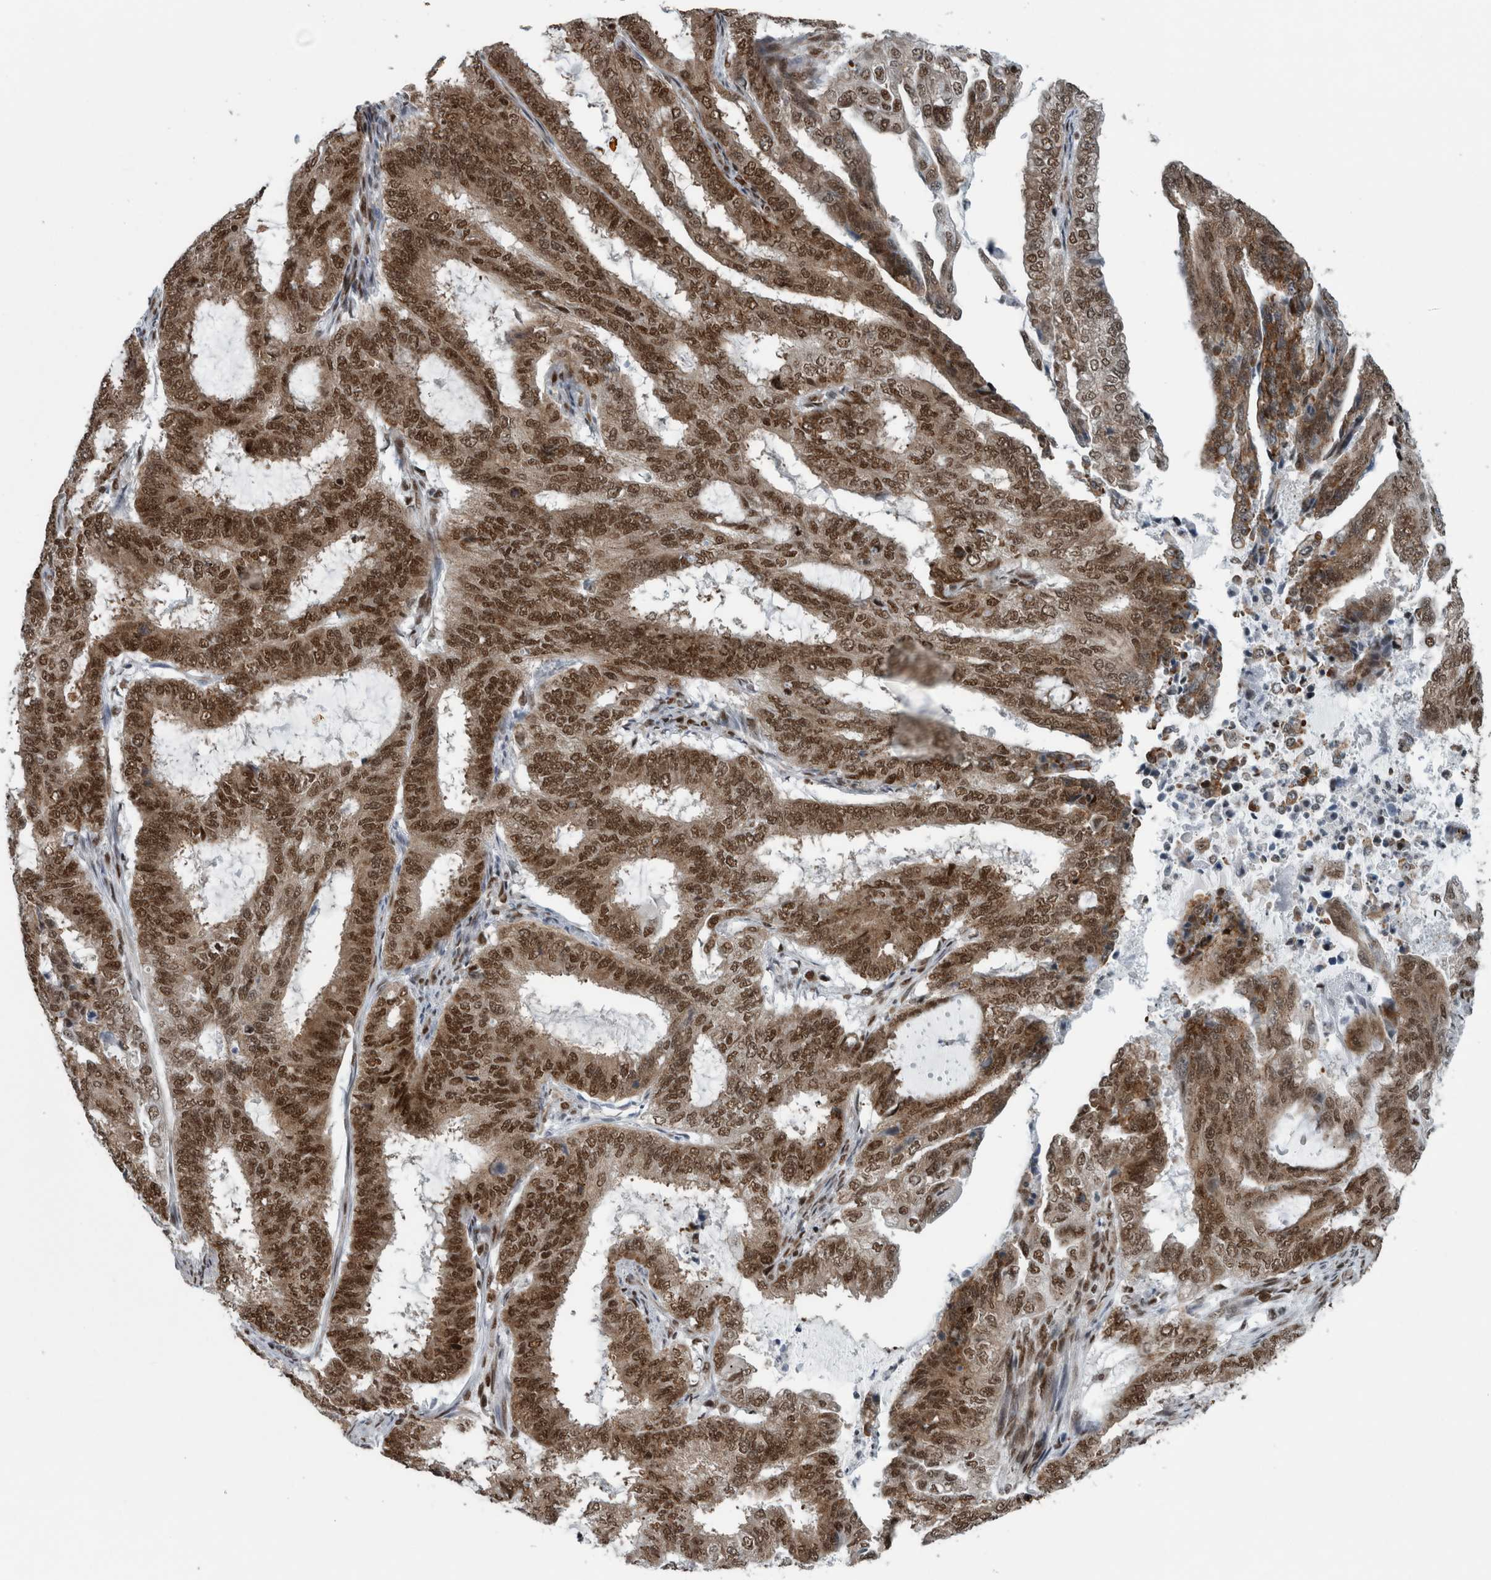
{"staining": {"intensity": "moderate", "quantity": ">75%", "location": "cytoplasmic/membranous,nuclear"}, "tissue": "endometrial cancer", "cell_type": "Tumor cells", "image_type": "cancer", "snomed": [{"axis": "morphology", "description": "Adenocarcinoma, NOS"}, {"axis": "topography", "description": "Endometrium"}], "caption": "This histopathology image reveals immunohistochemistry staining of endometrial cancer, with medium moderate cytoplasmic/membranous and nuclear positivity in approximately >75% of tumor cells.", "gene": "DNMT3A", "patient": {"sex": "female", "age": 51}}